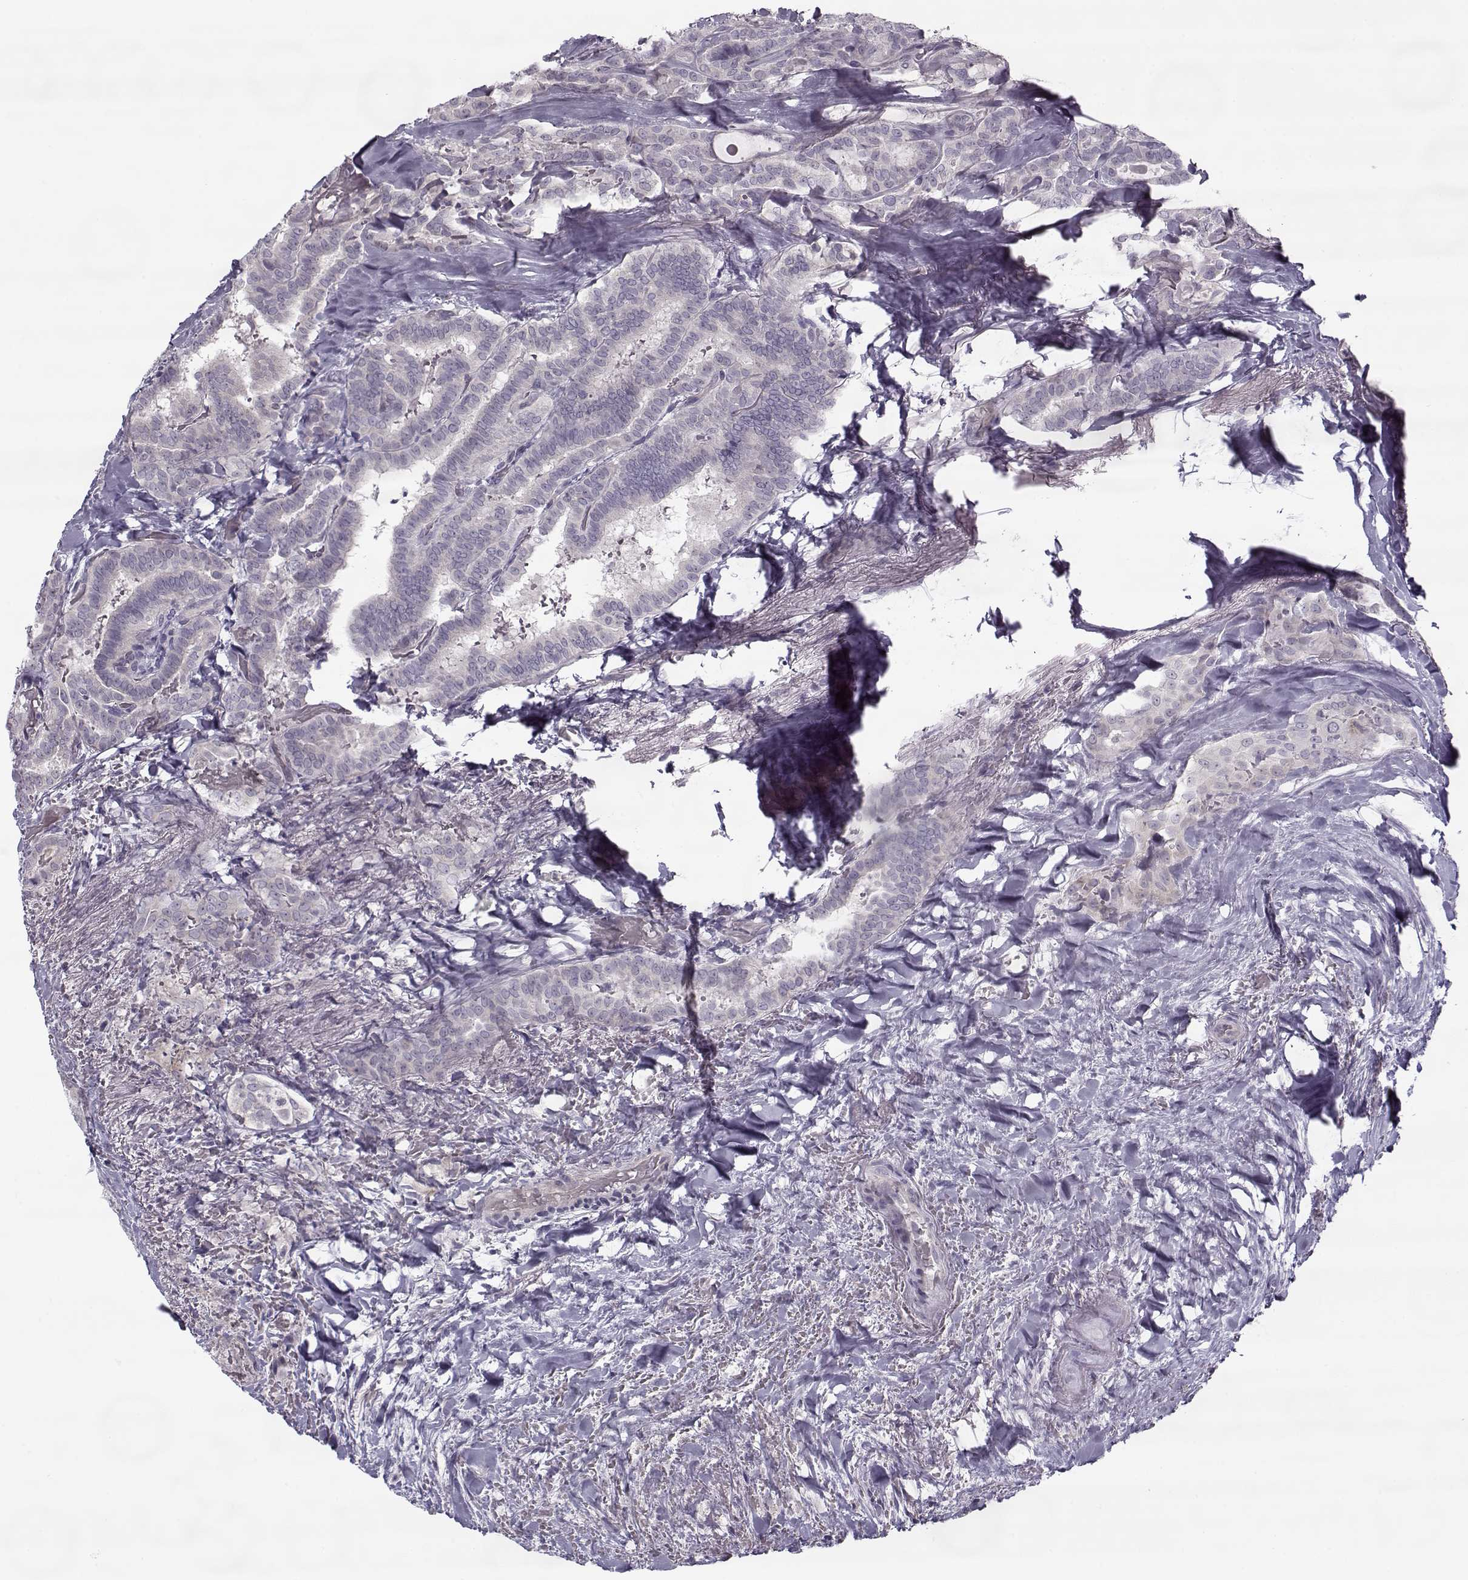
{"staining": {"intensity": "negative", "quantity": "none", "location": "none"}, "tissue": "thyroid cancer", "cell_type": "Tumor cells", "image_type": "cancer", "snomed": [{"axis": "morphology", "description": "Papillary adenocarcinoma, NOS"}, {"axis": "topography", "description": "Thyroid gland"}], "caption": "A photomicrograph of thyroid cancer (papillary adenocarcinoma) stained for a protein exhibits no brown staining in tumor cells.", "gene": "PNMT", "patient": {"sex": "female", "age": 39}}